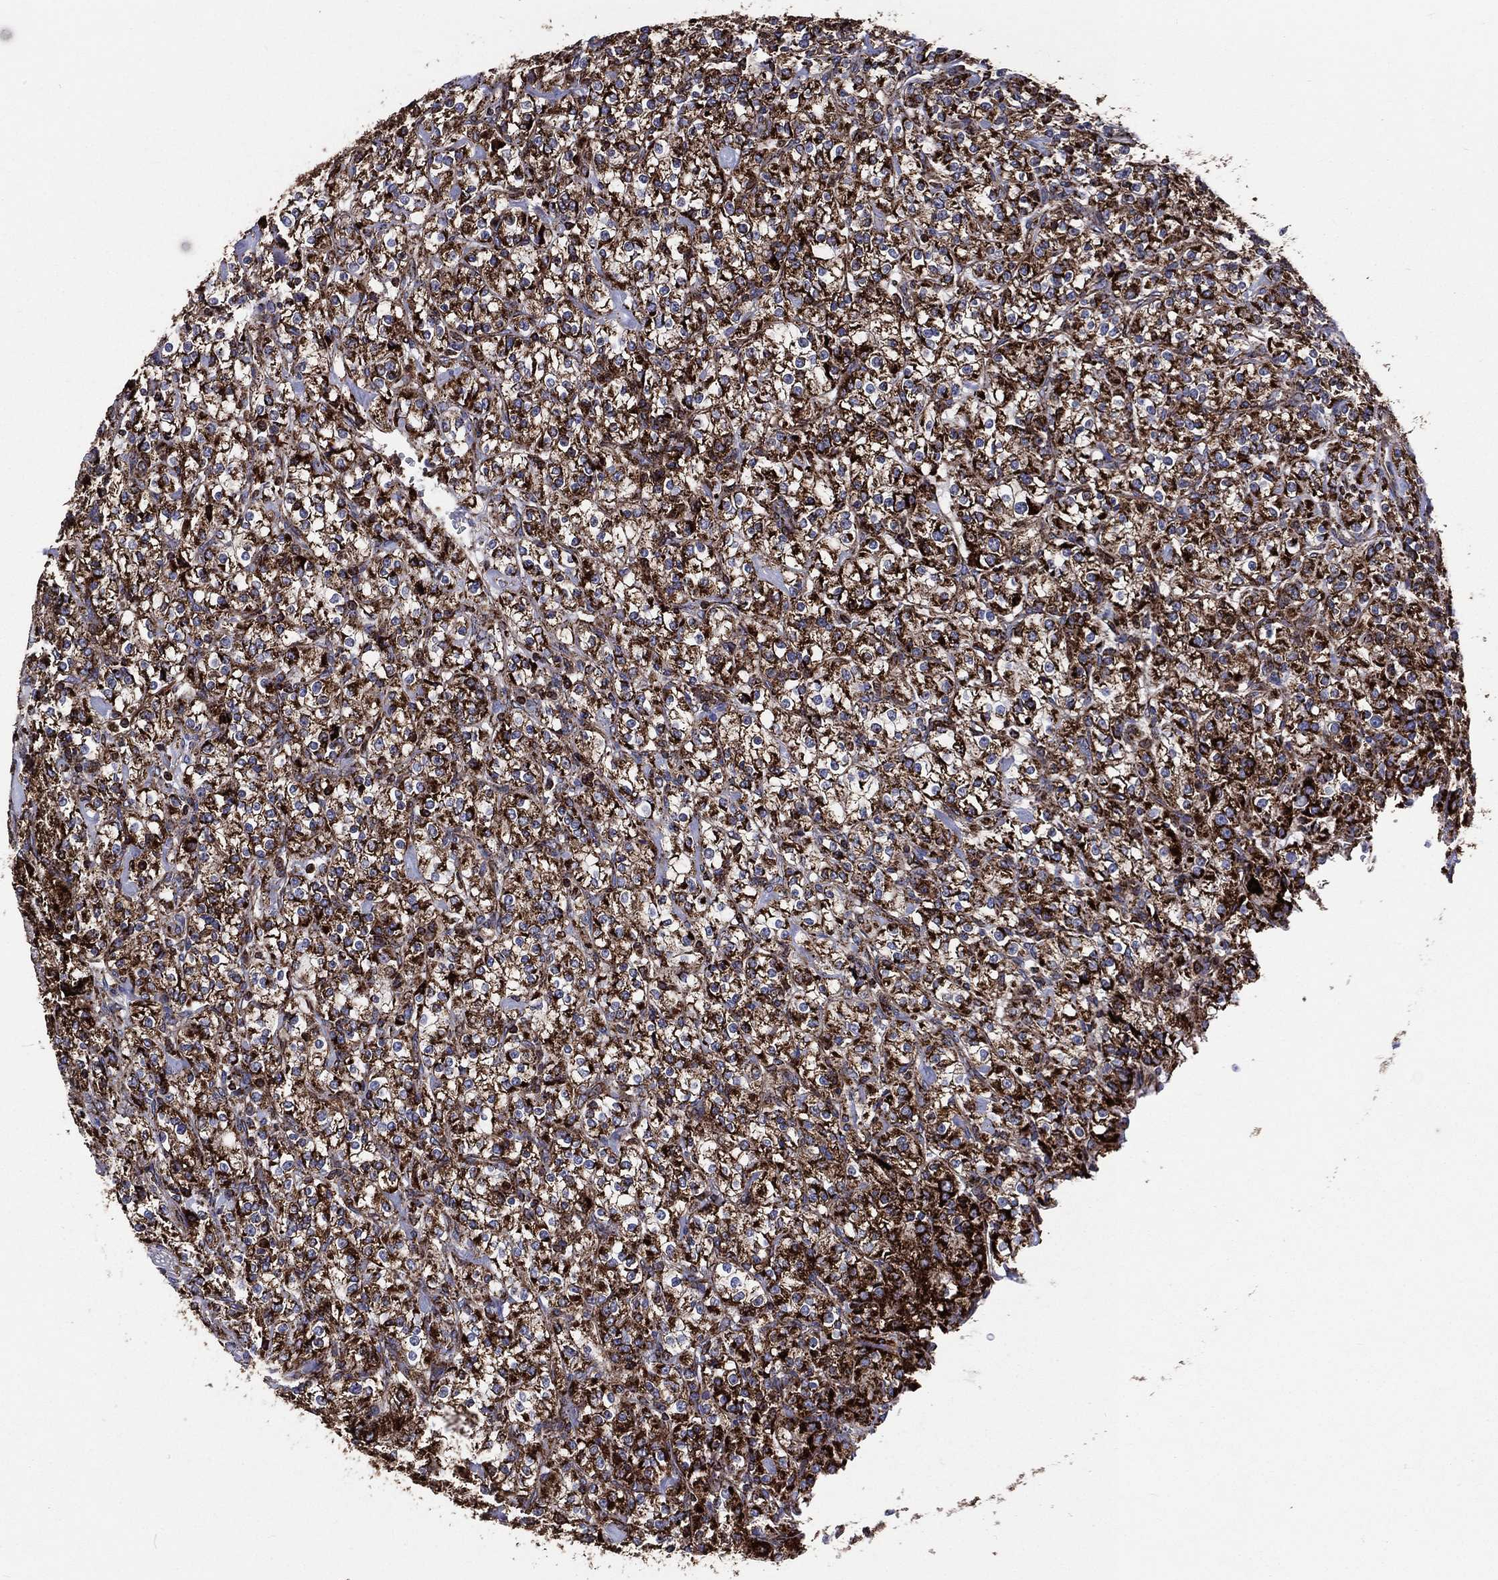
{"staining": {"intensity": "strong", "quantity": ">75%", "location": "cytoplasmic/membranous"}, "tissue": "renal cancer", "cell_type": "Tumor cells", "image_type": "cancer", "snomed": [{"axis": "morphology", "description": "Adenocarcinoma, NOS"}, {"axis": "topography", "description": "Kidney"}], "caption": "Adenocarcinoma (renal) was stained to show a protein in brown. There is high levels of strong cytoplasmic/membranous positivity in about >75% of tumor cells. Nuclei are stained in blue.", "gene": "ANKRD37", "patient": {"sex": "male", "age": 77}}